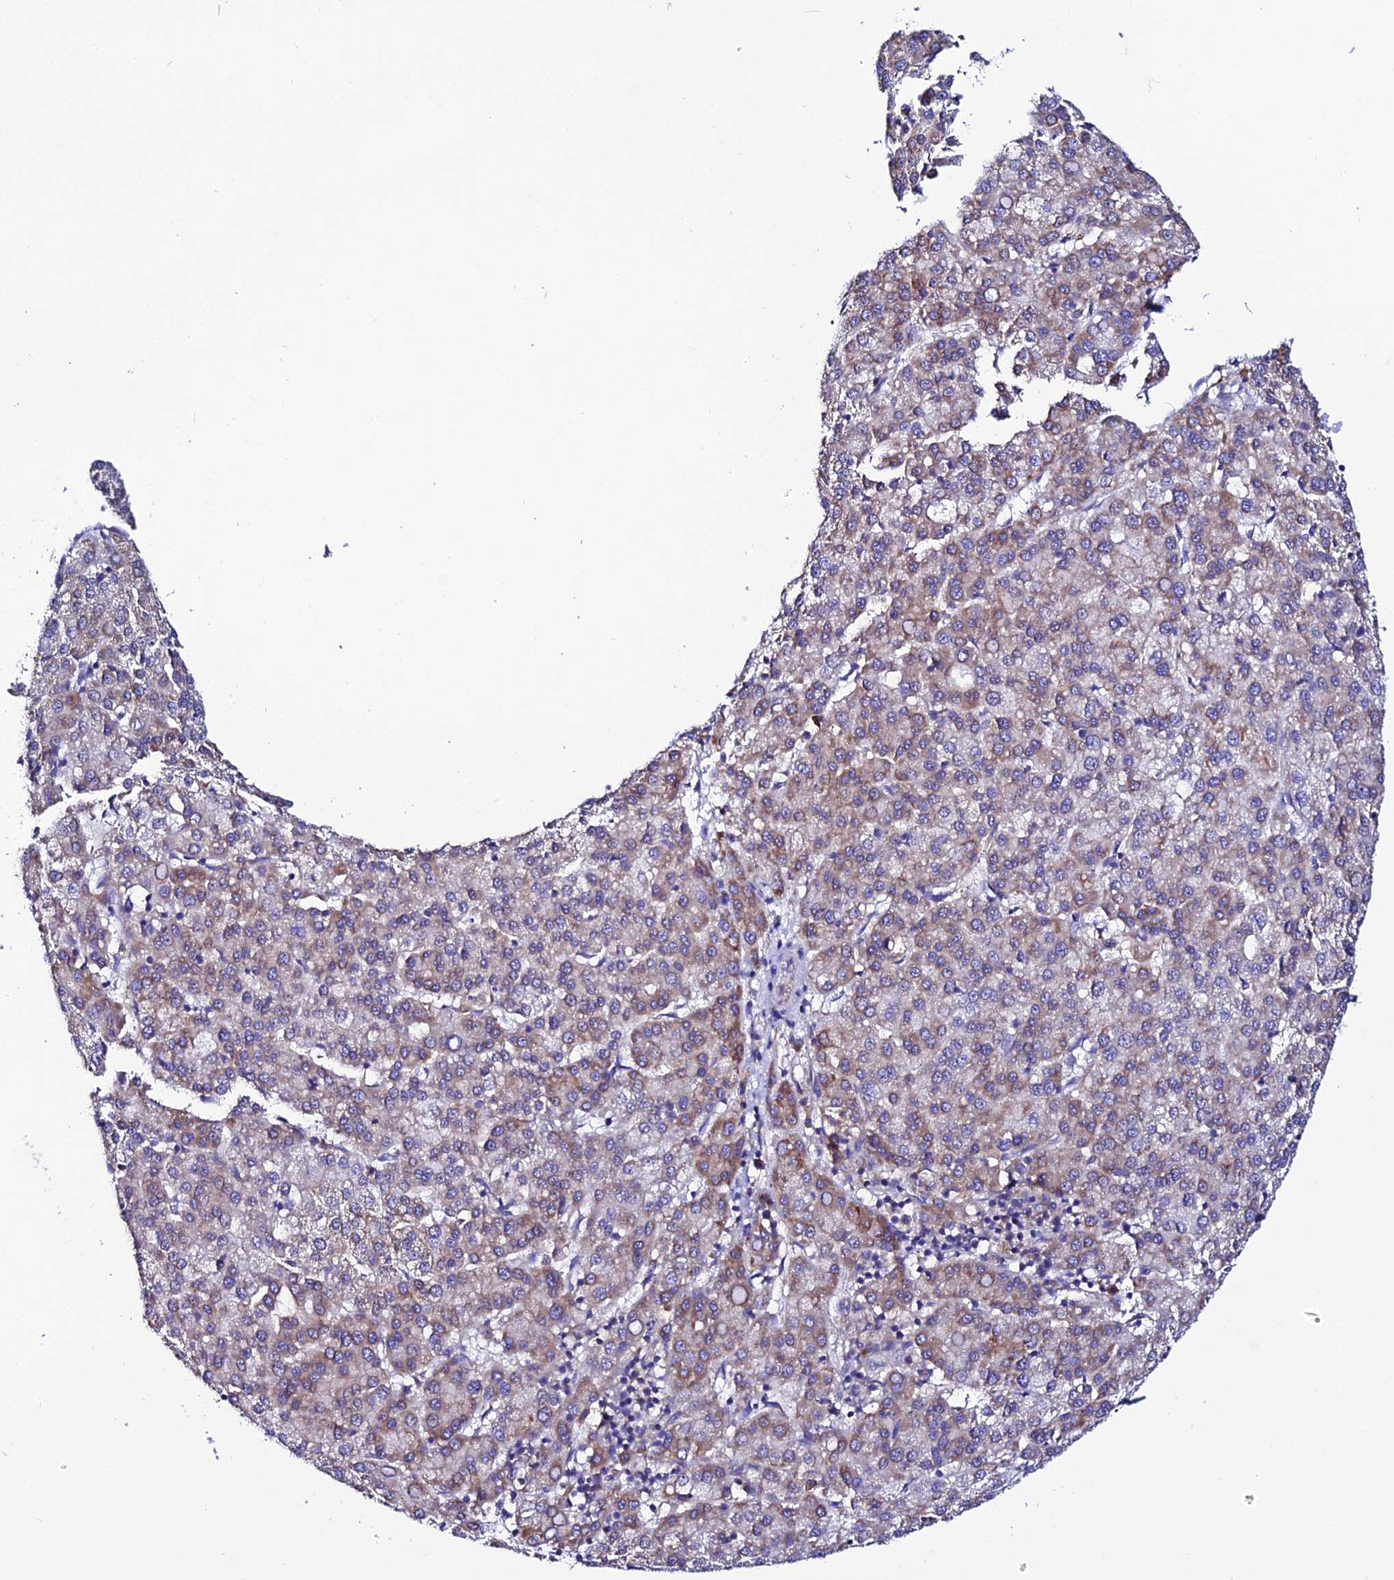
{"staining": {"intensity": "moderate", "quantity": "25%-75%", "location": "cytoplasmic/membranous"}, "tissue": "liver cancer", "cell_type": "Tumor cells", "image_type": "cancer", "snomed": [{"axis": "morphology", "description": "Carcinoma, Hepatocellular, NOS"}, {"axis": "topography", "description": "Liver"}], "caption": "Immunohistochemical staining of hepatocellular carcinoma (liver) demonstrates moderate cytoplasmic/membranous protein staining in about 25%-75% of tumor cells.", "gene": "EEF1G", "patient": {"sex": "female", "age": 58}}